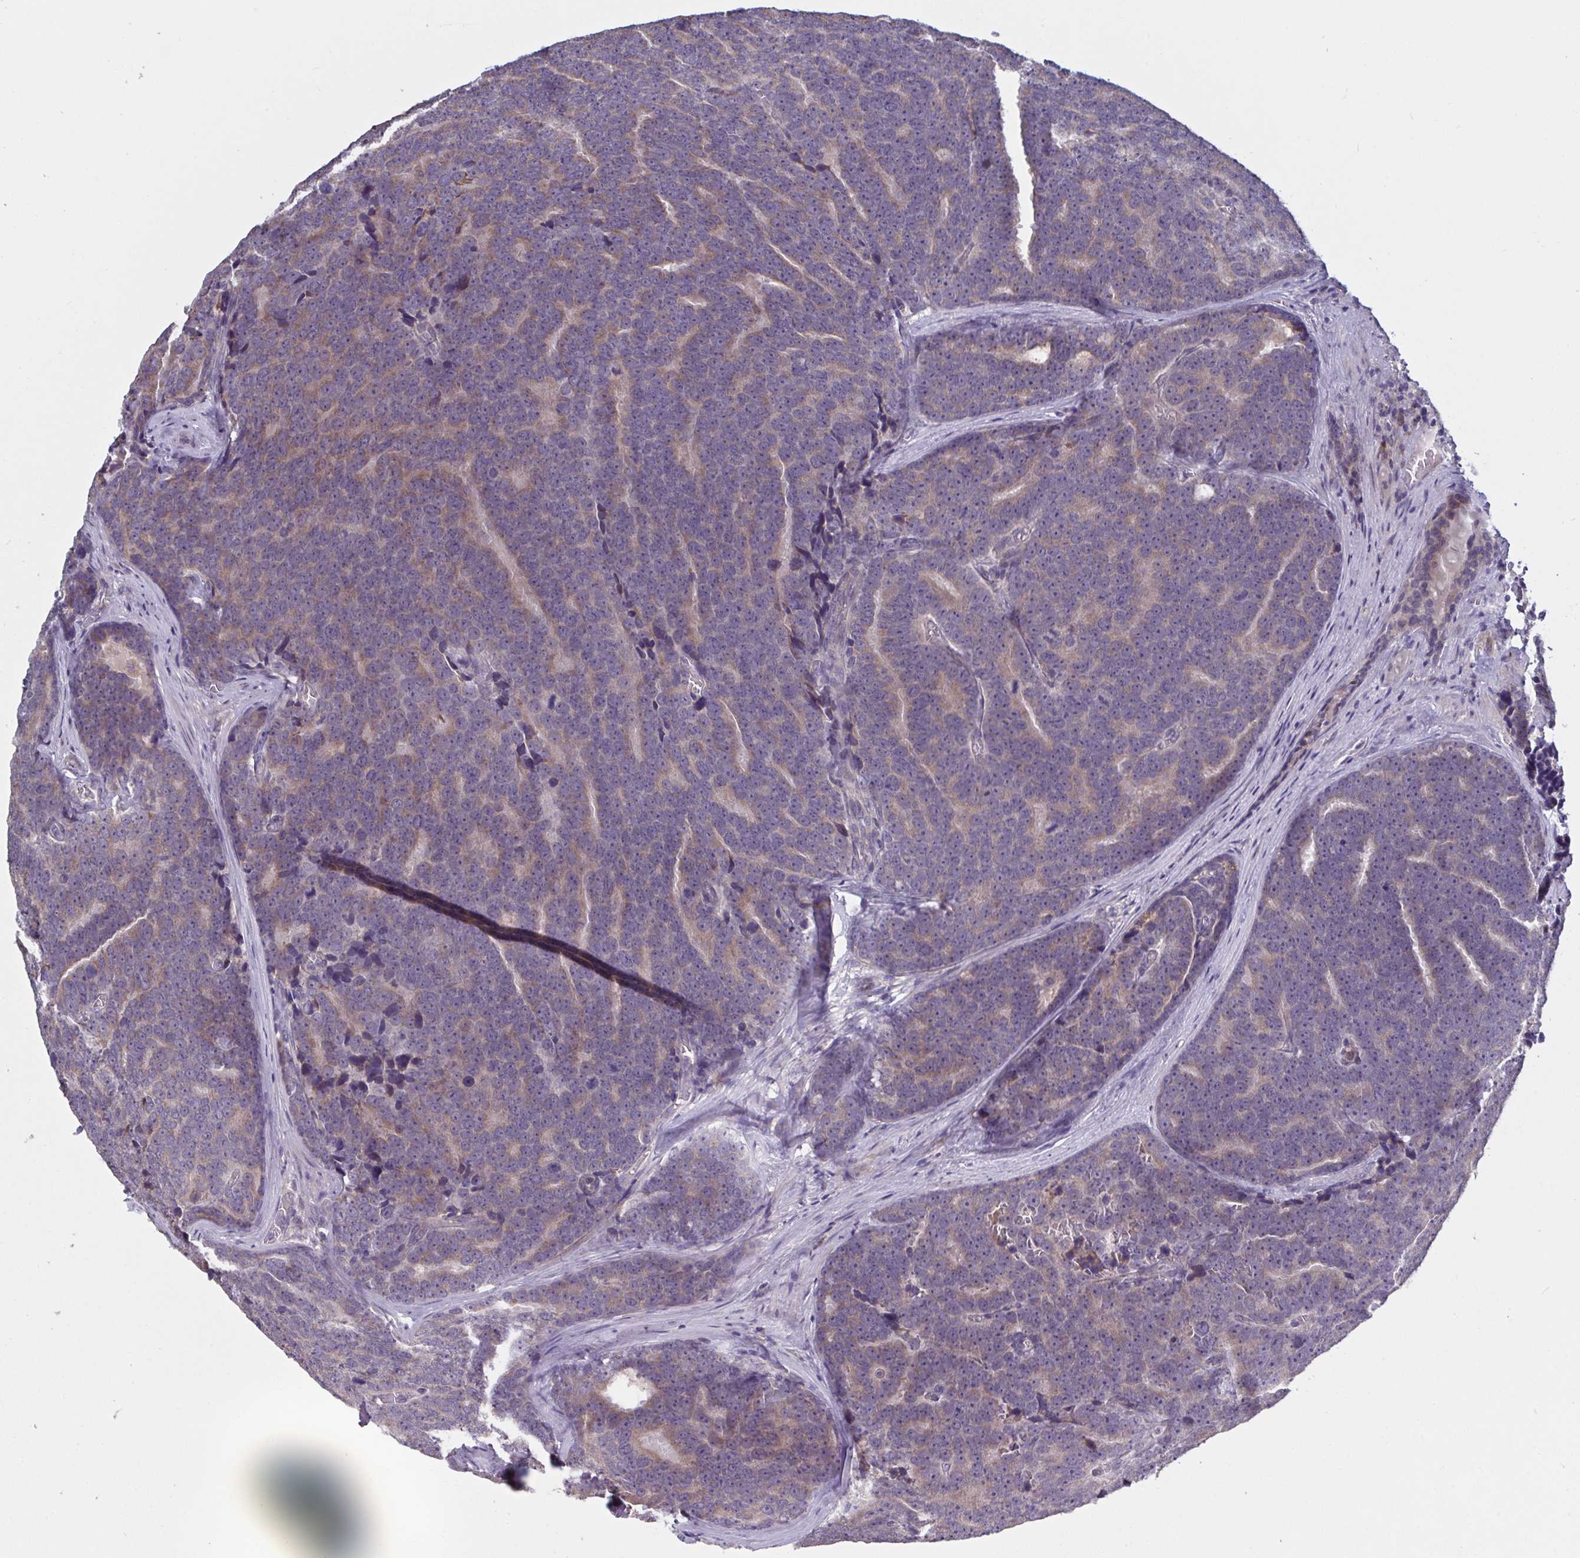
{"staining": {"intensity": "weak", "quantity": "25%-75%", "location": "cytoplasmic/membranous"}, "tissue": "prostate cancer", "cell_type": "Tumor cells", "image_type": "cancer", "snomed": [{"axis": "morphology", "description": "Adenocarcinoma, Low grade"}, {"axis": "topography", "description": "Prostate"}], "caption": "Immunohistochemistry (IHC) (DAB) staining of prostate low-grade adenocarcinoma shows weak cytoplasmic/membranous protein positivity in approximately 25%-75% of tumor cells.", "gene": "CD1E", "patient": {"sex": "male", "age": 62}}